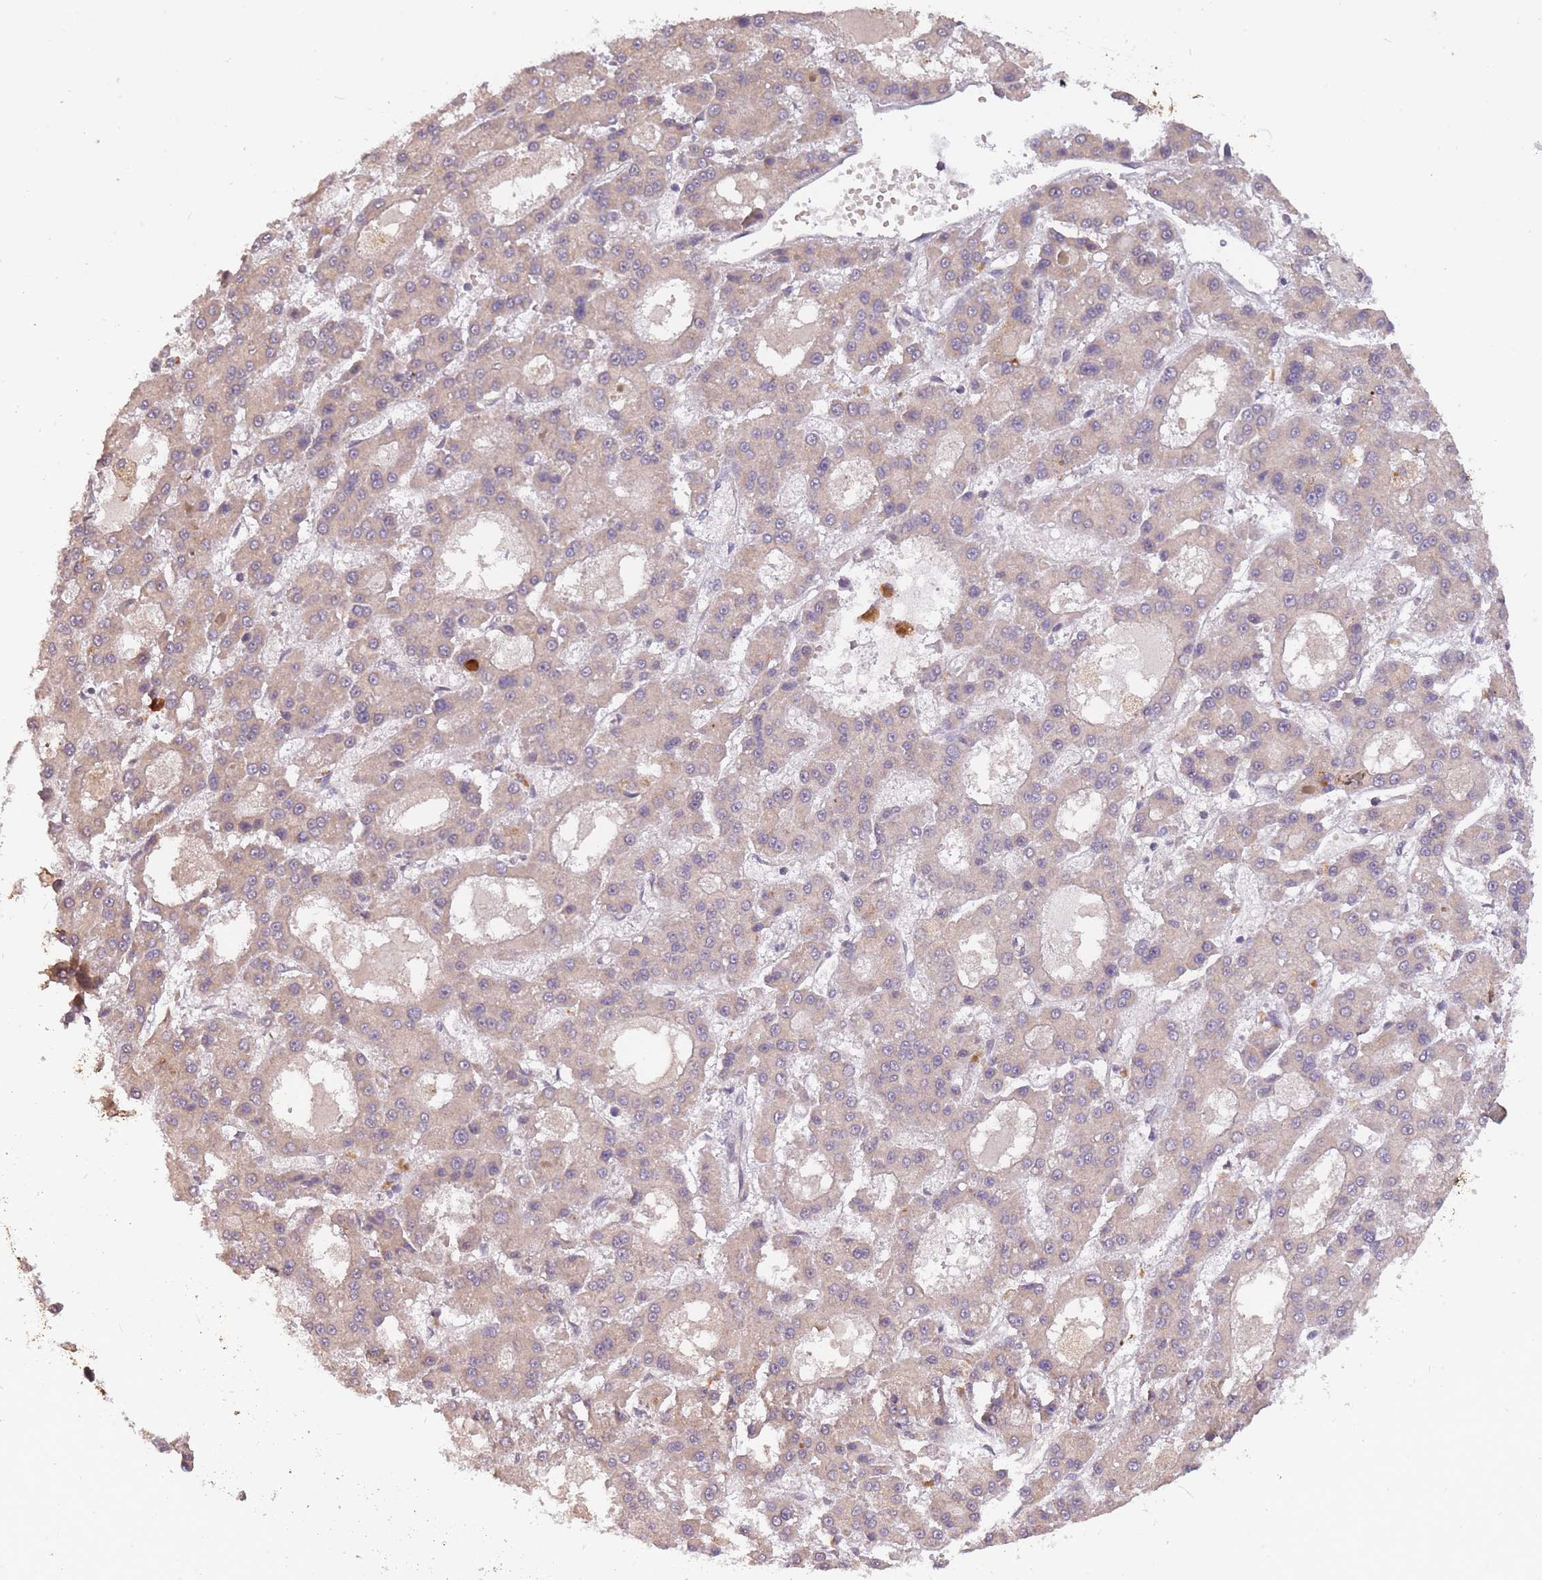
{"staining": {"intensity": "weak", "quantity": ">75%", "location": "cytoplasmic/membranous"}, "tissue": "liver cancer", "cell_type": "Tumor cells", "image_type": "cancer", "snomed": [{"axis": "morphology", "description": "Carcinoma, Hepatocellular, NOS"}, {"axis": "topography", "description": "Liver"}], "caption": "Immunohistochemistry (DAB) staining of human liver cancer (hepatocellular carcinoma) displays weak cytoplasmic/membranous protein positivity in about >75% of tumor cells. The staining was performed using DAB, with brown indicating positive protein expression. Nuclei are stained blue with hematoxylin.", "gene": "SMC6", "patient": {"sex": "male", "age": 70}}